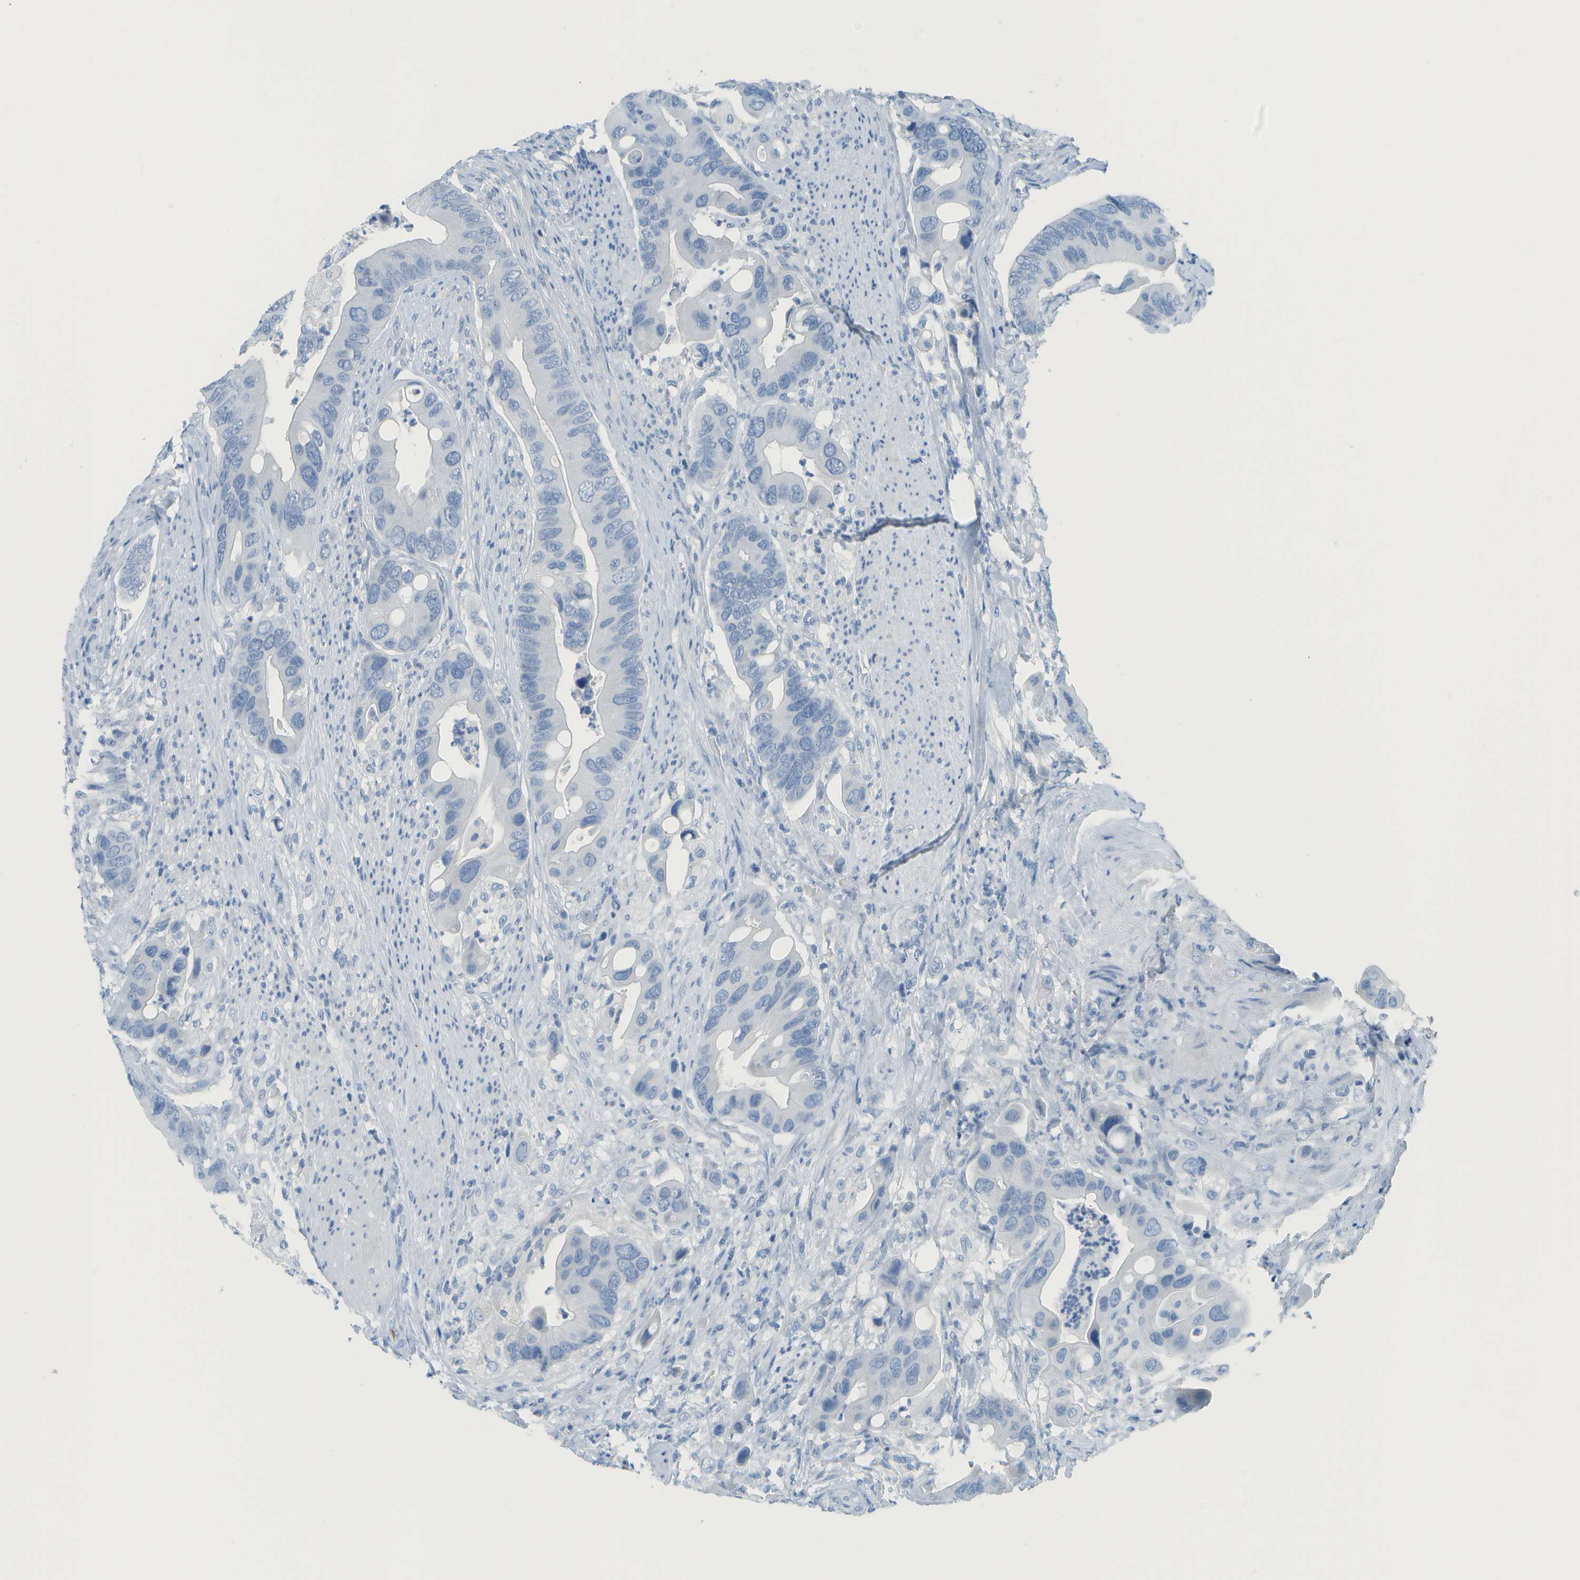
{"staining": {"intensity": "negative", "quantity": "none", "location": "none"}, "tissue": "colorectal cancer", "cell_type": "Tumor cells", "image_type": "cancer", "snomed": [{"axis": "morphology", "description": "Adenocarcinoma, NOS"}, {"axis": "topography", "description": "Rectum"}], "caption": "High power microscopy image of an IHC image of colorectal cancer, revealing no significant positivity in tumor cells.", "gene": "C1S", "patient": {"sex": "female", "age": 57}}